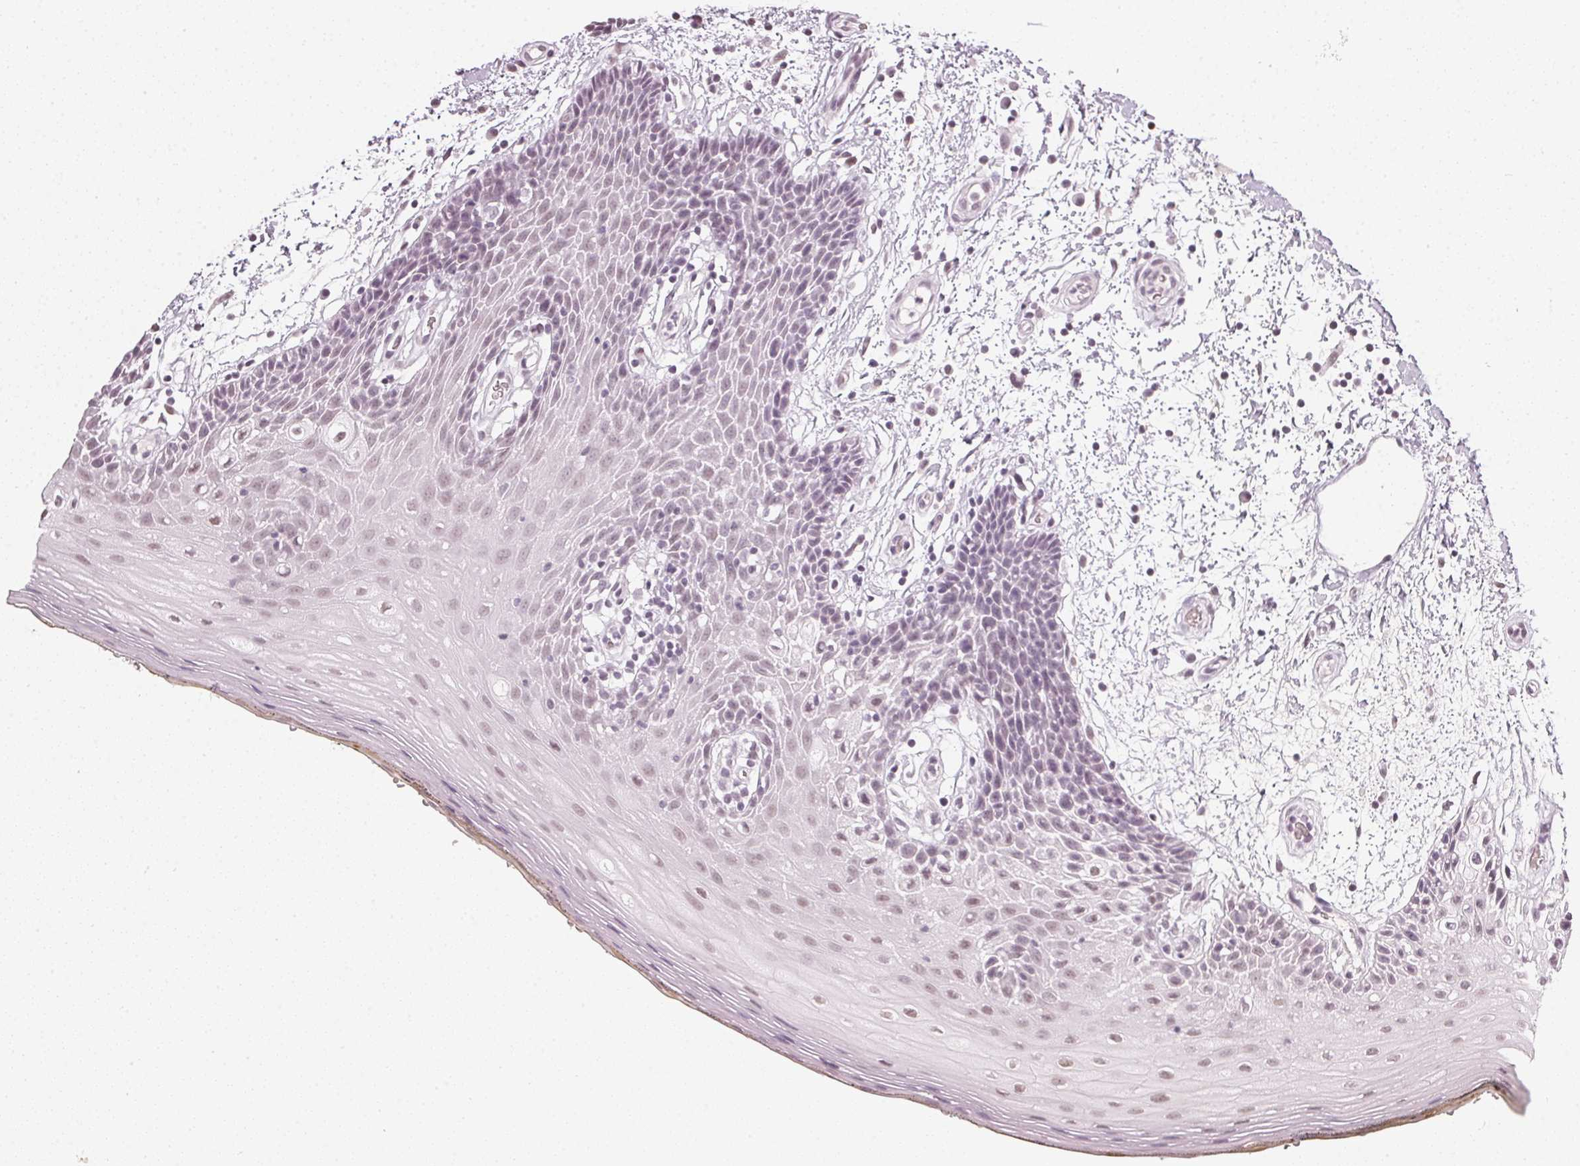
{"staining": {"intensity": "weak", "quantity": "25%-75%", "location": "nuclear"}, "tissue": "oral mucosa", "cell_type": "Squamous epithelial cells", "image_type": "normal", "snomed": [{"axis": "morphology", "description": "Normal tissue, NOS"}, {"axis": "morphology", "description": "Squamous cell carcinoma, NOS"}, {"axis": "topography", "description": "Oral tissue"}, {"axis": "topography", "description": "Head-Neck"}], "caption": "Normal oral mucosa shows weak nuclear positivity in about 25%-75% of squamous epithelial cells, visualized by immunohistochemistry. The staining was performed using DAB to visualize the protein expression in brown, while the nuclei were stained in blue with hematoxylin (Magnification: 20x).", "gene": "DNAJC6", "patient": {"sex": "male", "age": 52}}